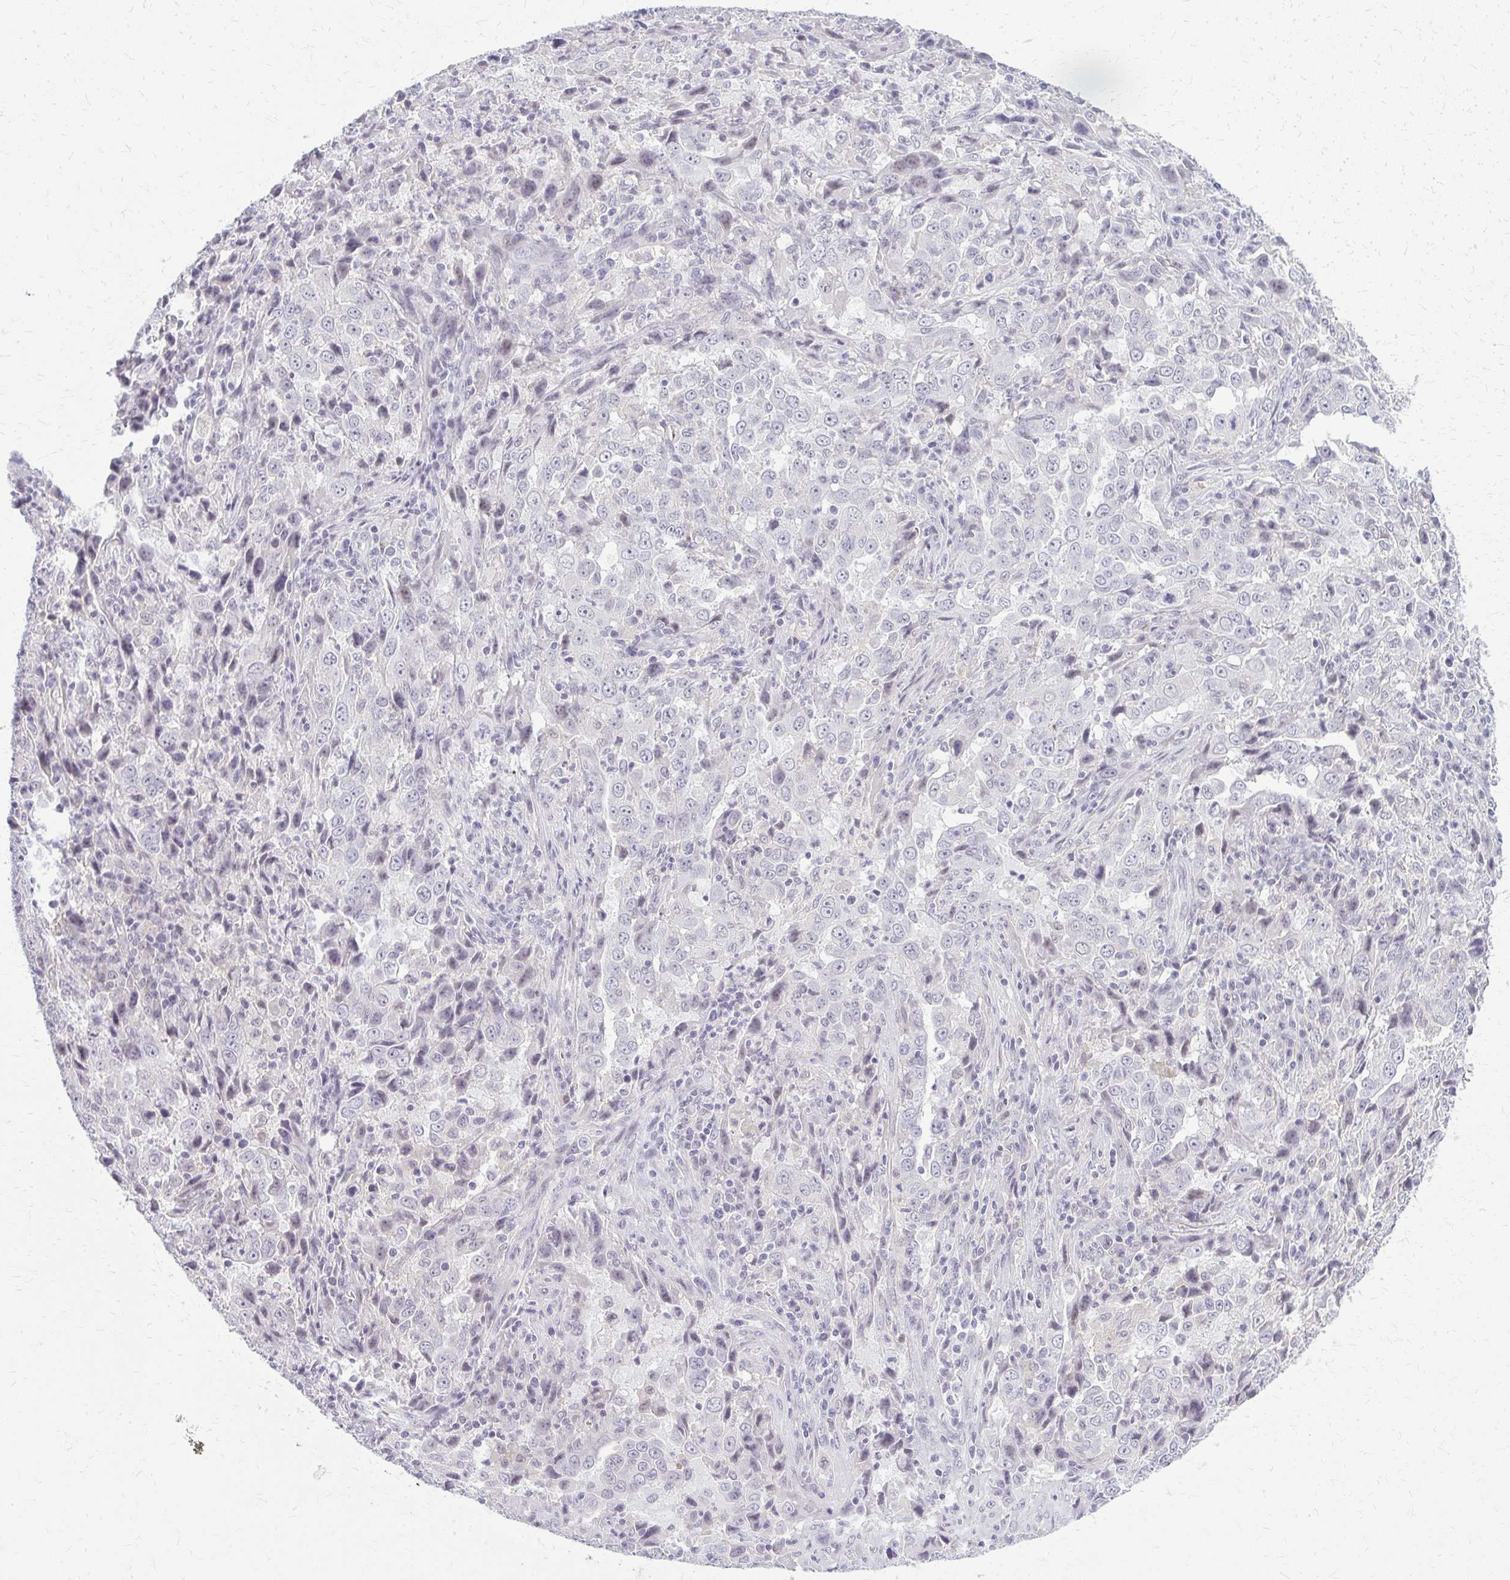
{"staining": {"intensity": "negative", "quantity": "none", "location": "none"}, "tissue": "lung cancer", "cell_type": "Tumor cells", "image_type": "cancer", "snomed": [{"axis": "morphology", "description": "Adenocarcinoma, NOS"}, {"axis": "topography", "description": "Lung"}], "caption": "High magnification brightfield microscopy of lung adenocarcinoma stained with DAB (3,3'-diaminobenzidine) (brown) and counterstained with hematoxylin (blue): tumor cells show no significant positivity.", "gene": "CASQ2", "patient": {"sex": "male", "age": 67}}